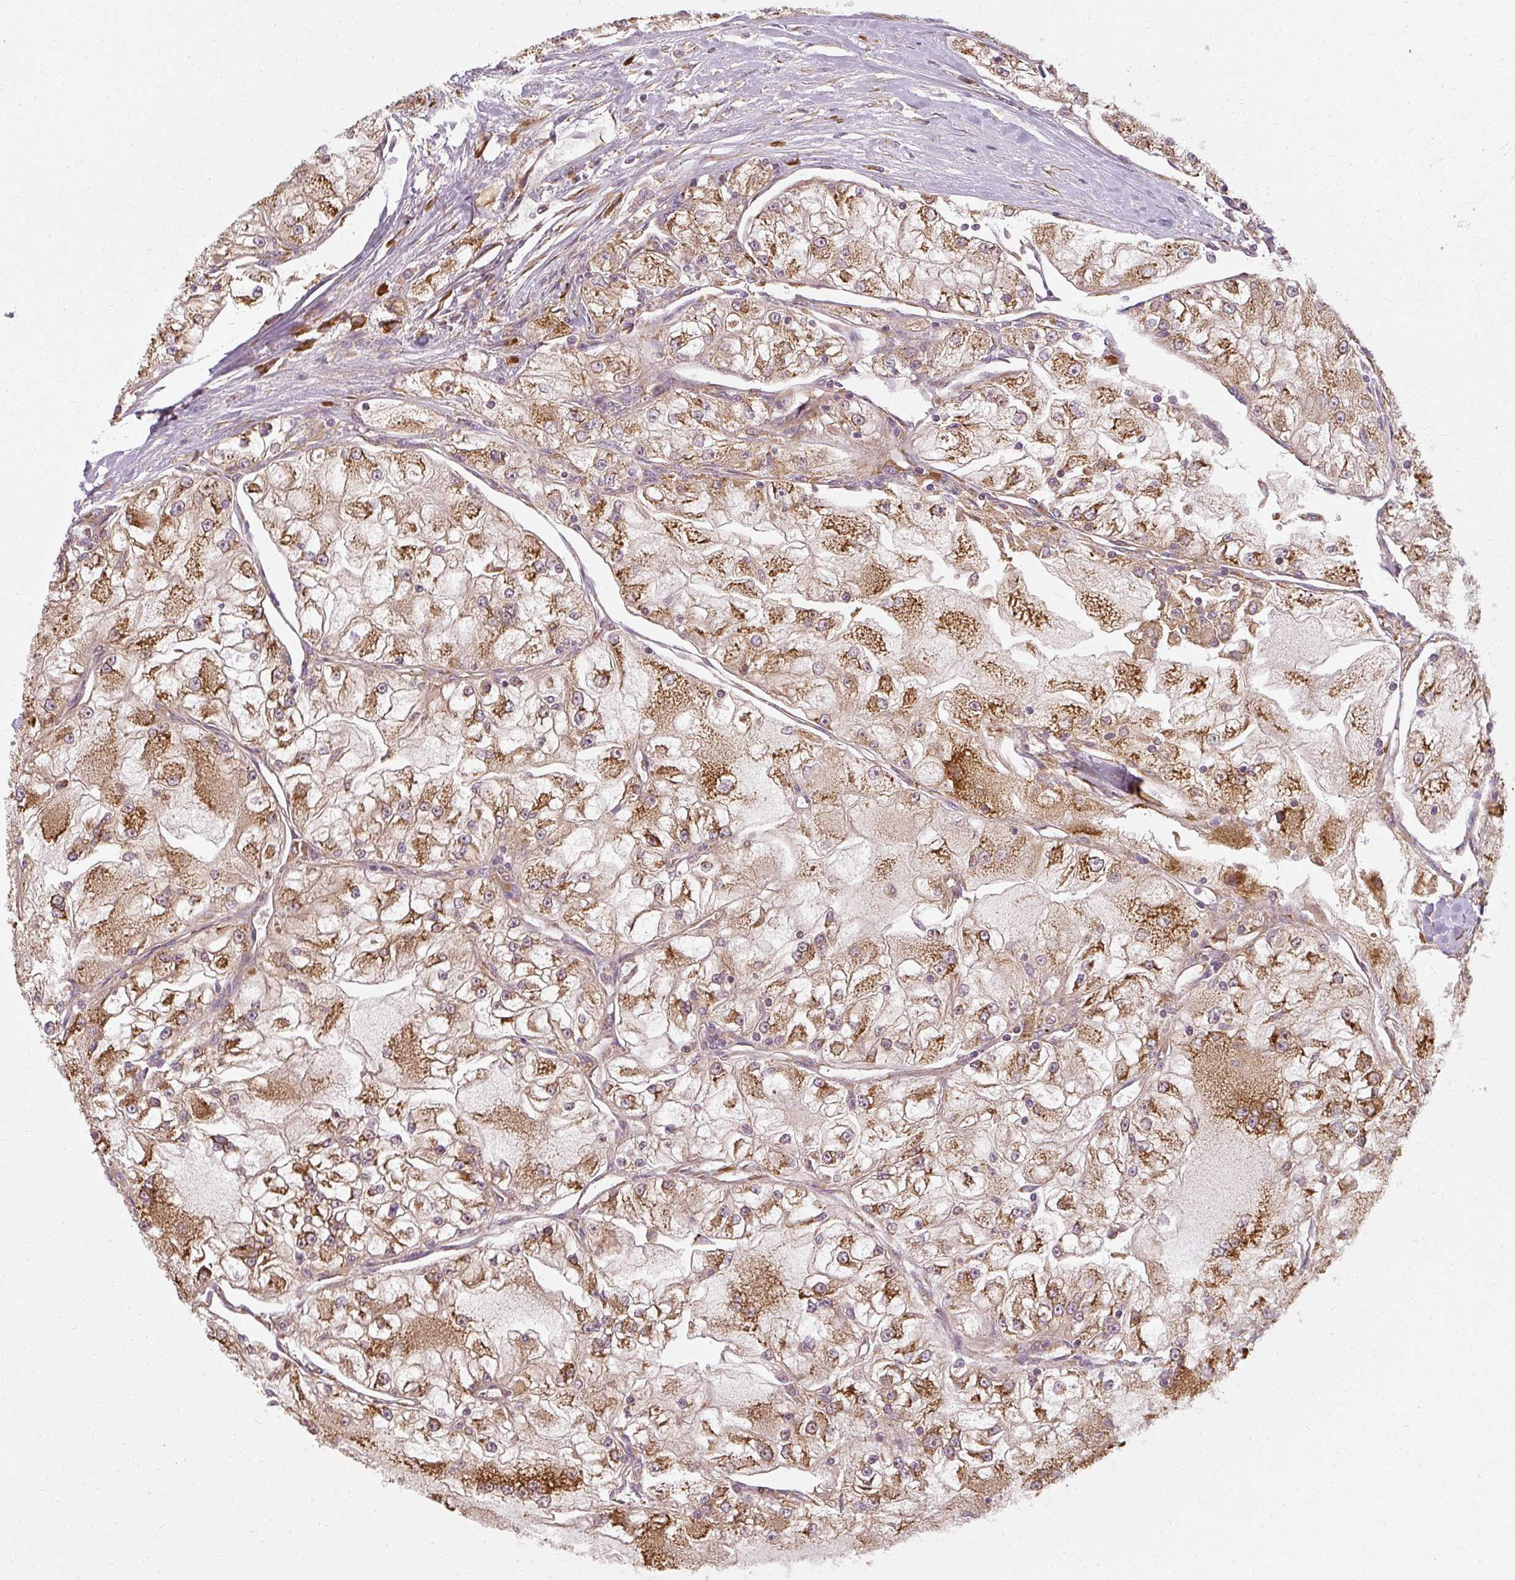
{"staining": {"intensity": "strong", "quantity": ">75%", "location": "cytoplasmic/membranous"}, "tissue": "renal cancer", "cell_type": "Tumor cells", "image_type": "cancer", "snomed": [{"axis": "morphology", "description": "Adenocarcinoma, NOS"}, {"axis": "topography", "description": "Kidney"}], "caption": "About >75% of tumor cells in adenocarcinoma (renal) demonstrate strong cytoplasmic/membranous protein staining as visualized by brown immunohistochemical staining.", "gene": "RPL24", "patient": {"sex": "female", "age": 72}}